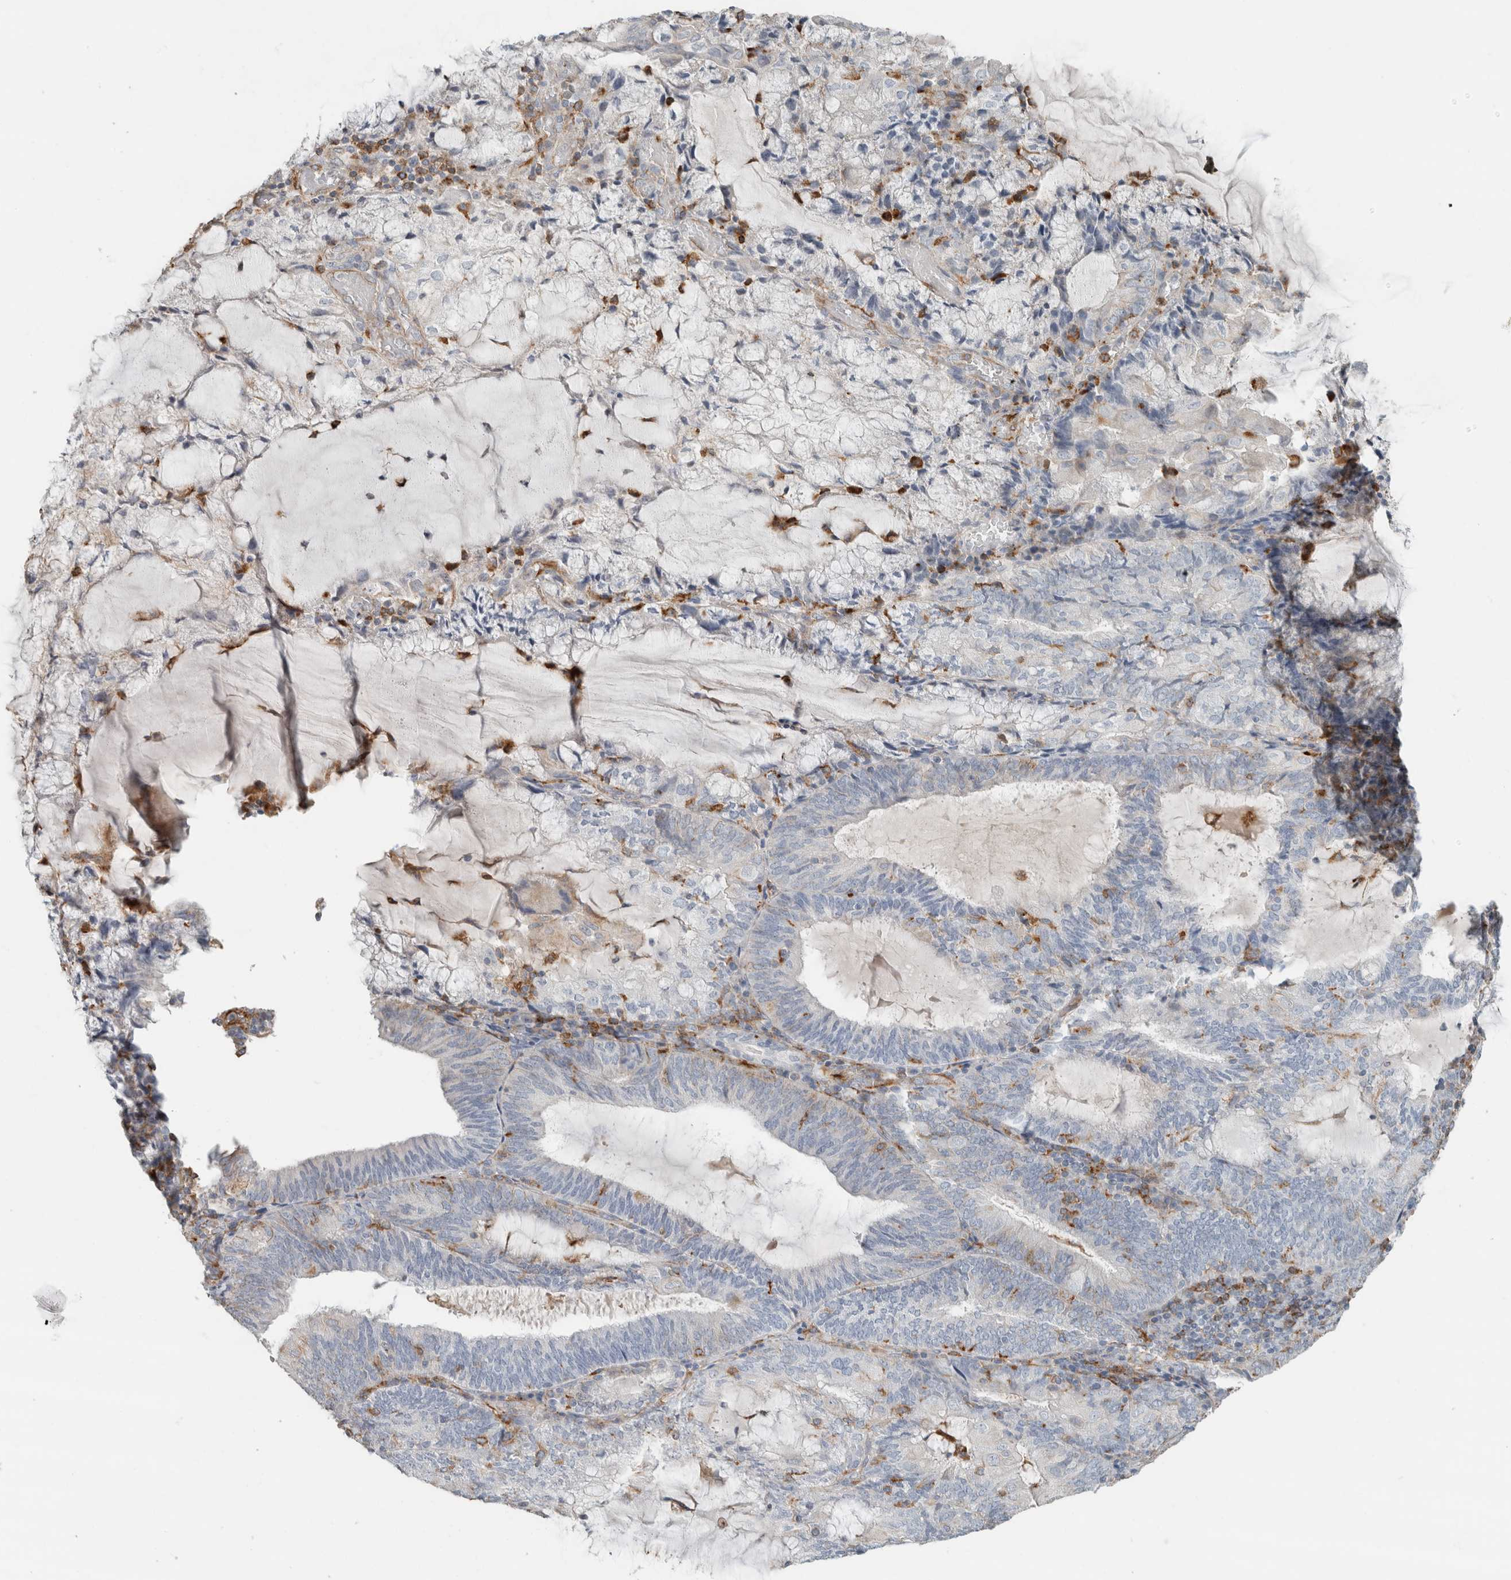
{"staining": {"intensity": "negative", "quantity": "none", "location": "none"}, "tissue": "endometrial cancer", "cell_type": "Tumor cells", "image_type": "cancer", "snomed": [{"axis": "morphology", "description": "Adenocarcinoma, NOS"}, {"axis": "topography", "description": "Endometrium"}], "caption": "This is an immunohistochemistry micrograph of human endometrial adenocarcinoma. There is no expression in tumor cells.", "gene": "LY86", "patient": {"sex": "female", "age": 81}}